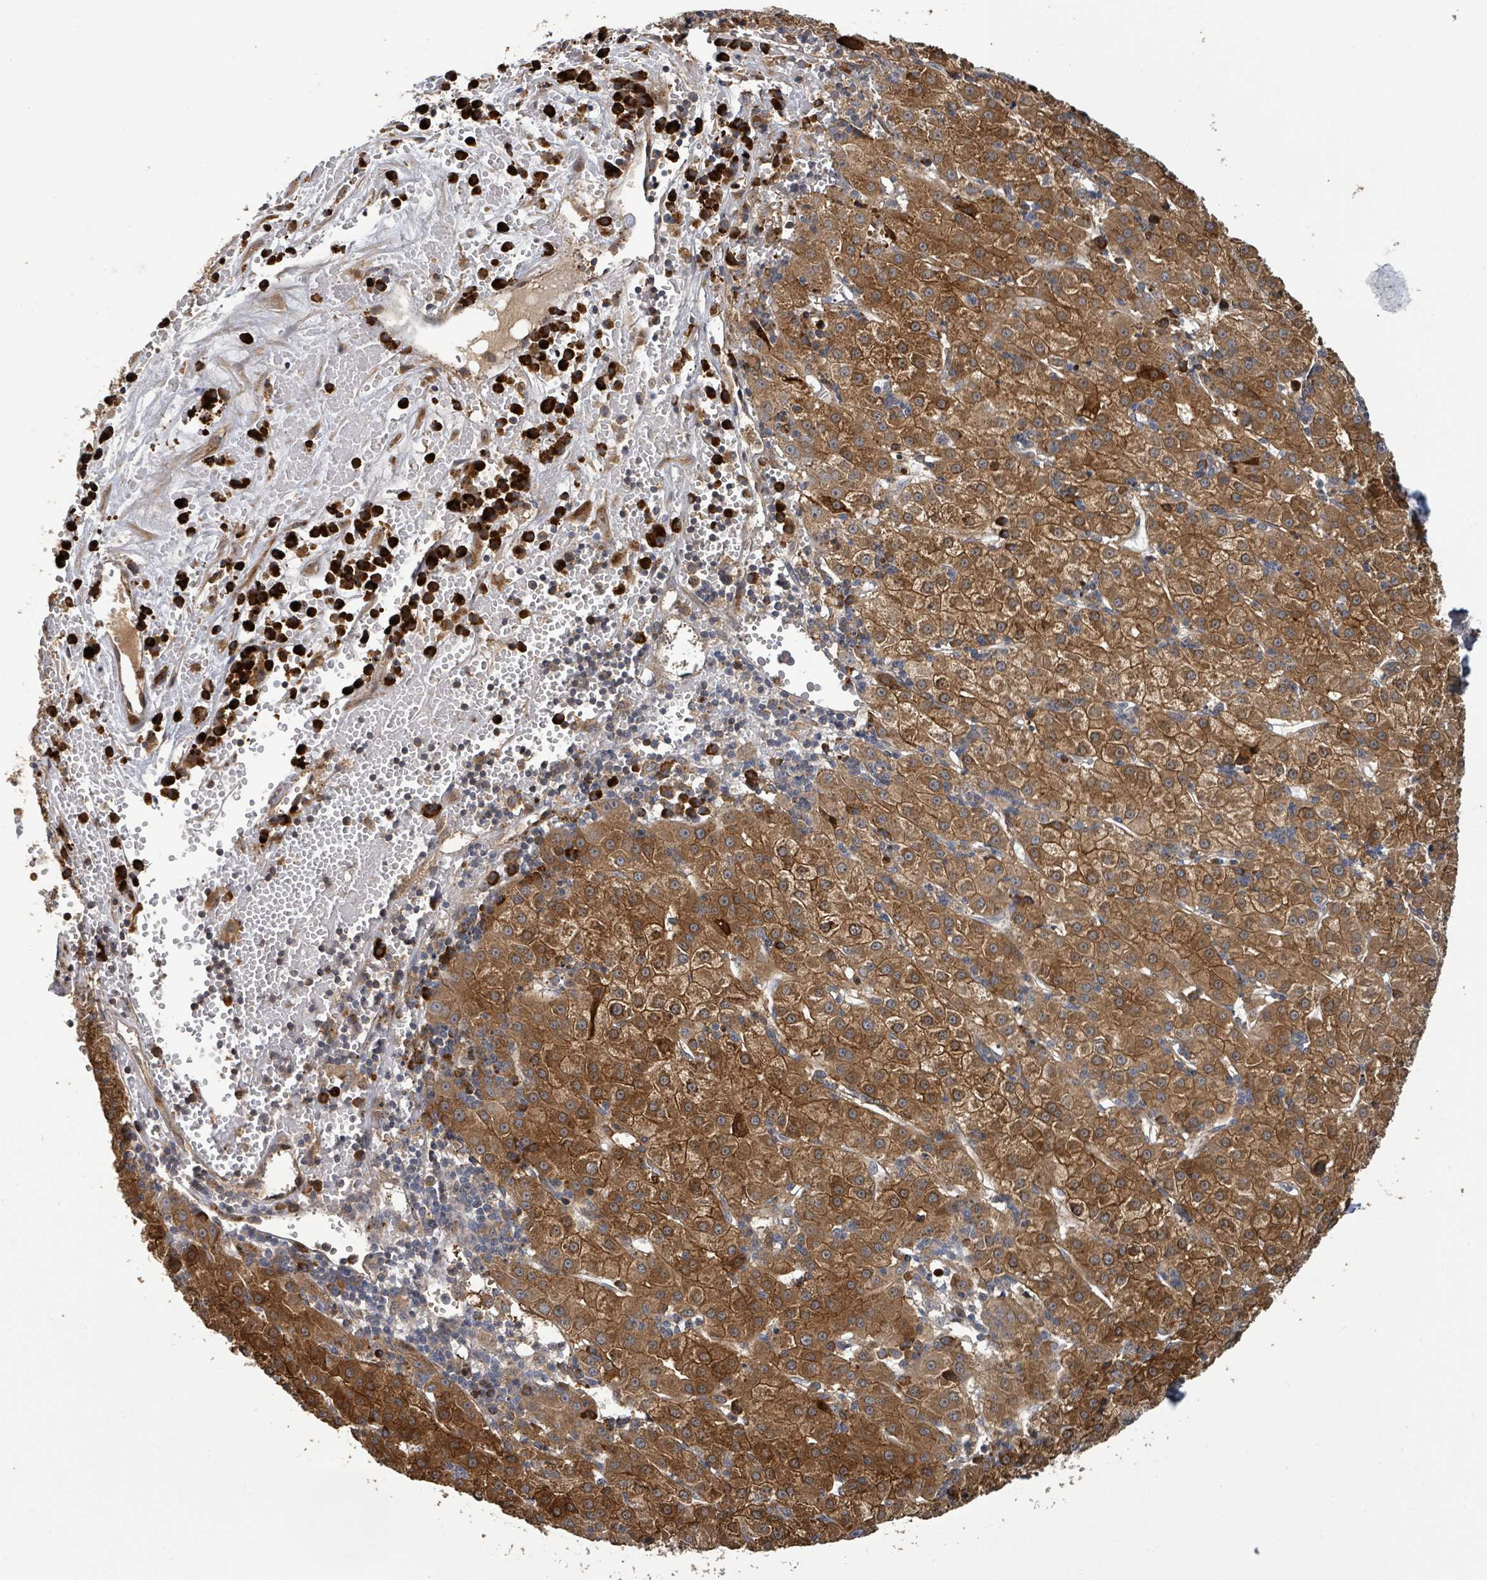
{"staining": {"intensity": "strong", "quantity": ">75%", "location": "cytoplasmic/membranous"}, "tissue": "liver cancer", "cell_type": "Tumor cells", "image_type": "cancer", "snomed": [{"axis": "morphology", "description": "Carcinoma, Hepatocellular, NOS"}, {"axis": "topography", "description": "Liver"}], "caption": "Immunohistochemical staining of liver cancer demonstrates strong cytoplasmic/membranous protein expression in approximately >75% of tumor cells. The staining is performed using DAB brown chromogen to label protein expression. The nuclei are counter-stained blue using hematoxylin.", "gene": "STARD4", "patient": {"sex": "male", "age": 76}}